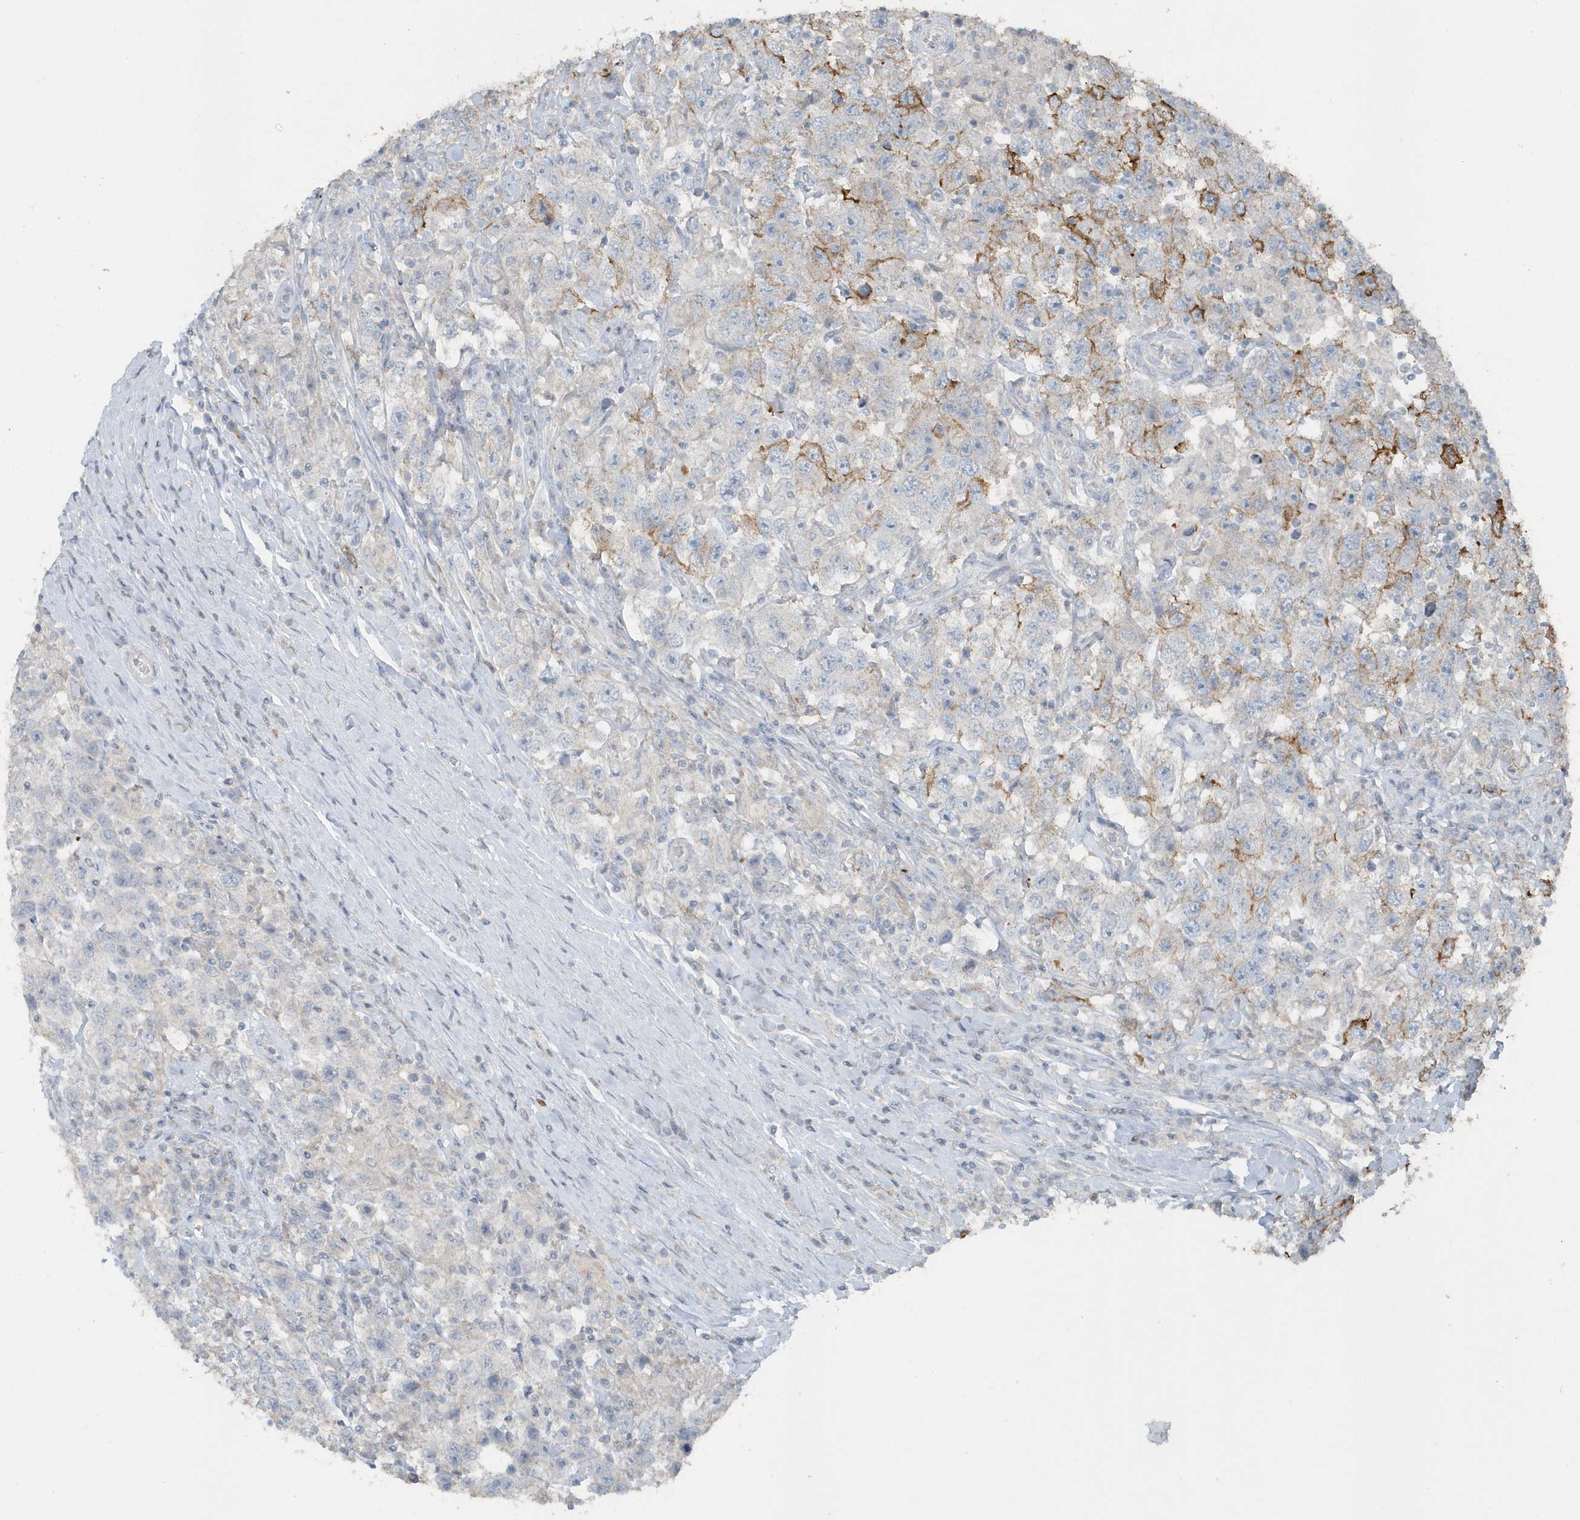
{"staining": {"intensity": "moderate", "quantity": "<25%", "location": "cytoplasmic/membranous"}, "tissue": "testis cancer", "cell_type": "Tumor cells", "image_type": "cancer", "snomed": [{"axis": "morphology", "description": "Seminoma, NOS"}, {"axis": "topography", "description": "Testis"}], "caption": "Testis cancer (seminoma) stained with a brown dye exhibits moderate cytoplasmic/membranous positive expression in about <25% of tumor cells.", "gene": "ACTC1", "patient": {"sex": "male", "age": 41}}